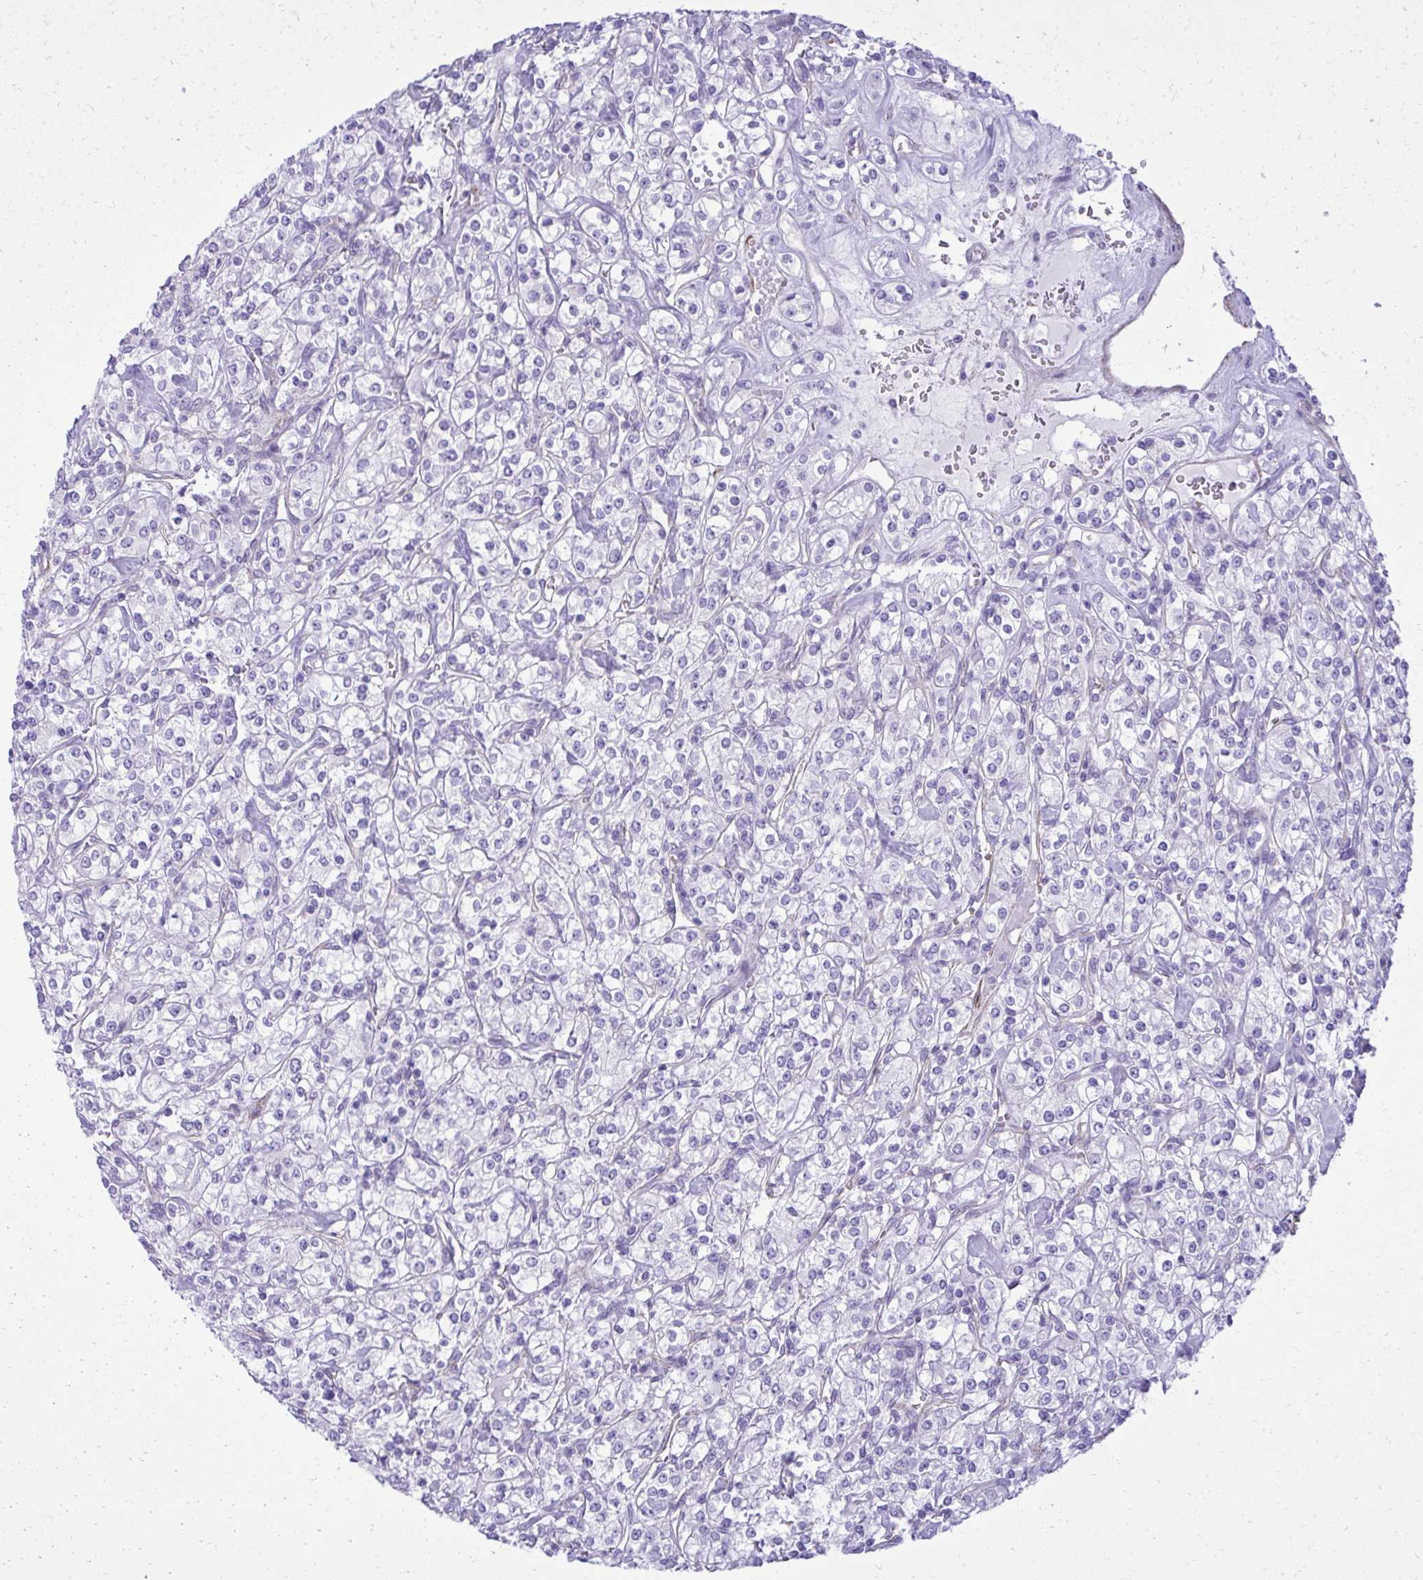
{"staining": {"intensity": "negative", "quantity": "none", "location": "none"}, "tissue": "renal cancer", "cell_type": "Tumor cells", "image_type": "cancer", "snomed": [{"axis": "morphology", "description": "Adenocarcinoma, NOS"}, {"axis": "topography", "description": "Kidney"}], "caption": "Immunohistochemistry of renal cancer (adenocarcinoma) reveals no staining in tumor cells.", "gene": "PITPNM3", "patient": {"sex": "male", "age": 77}}